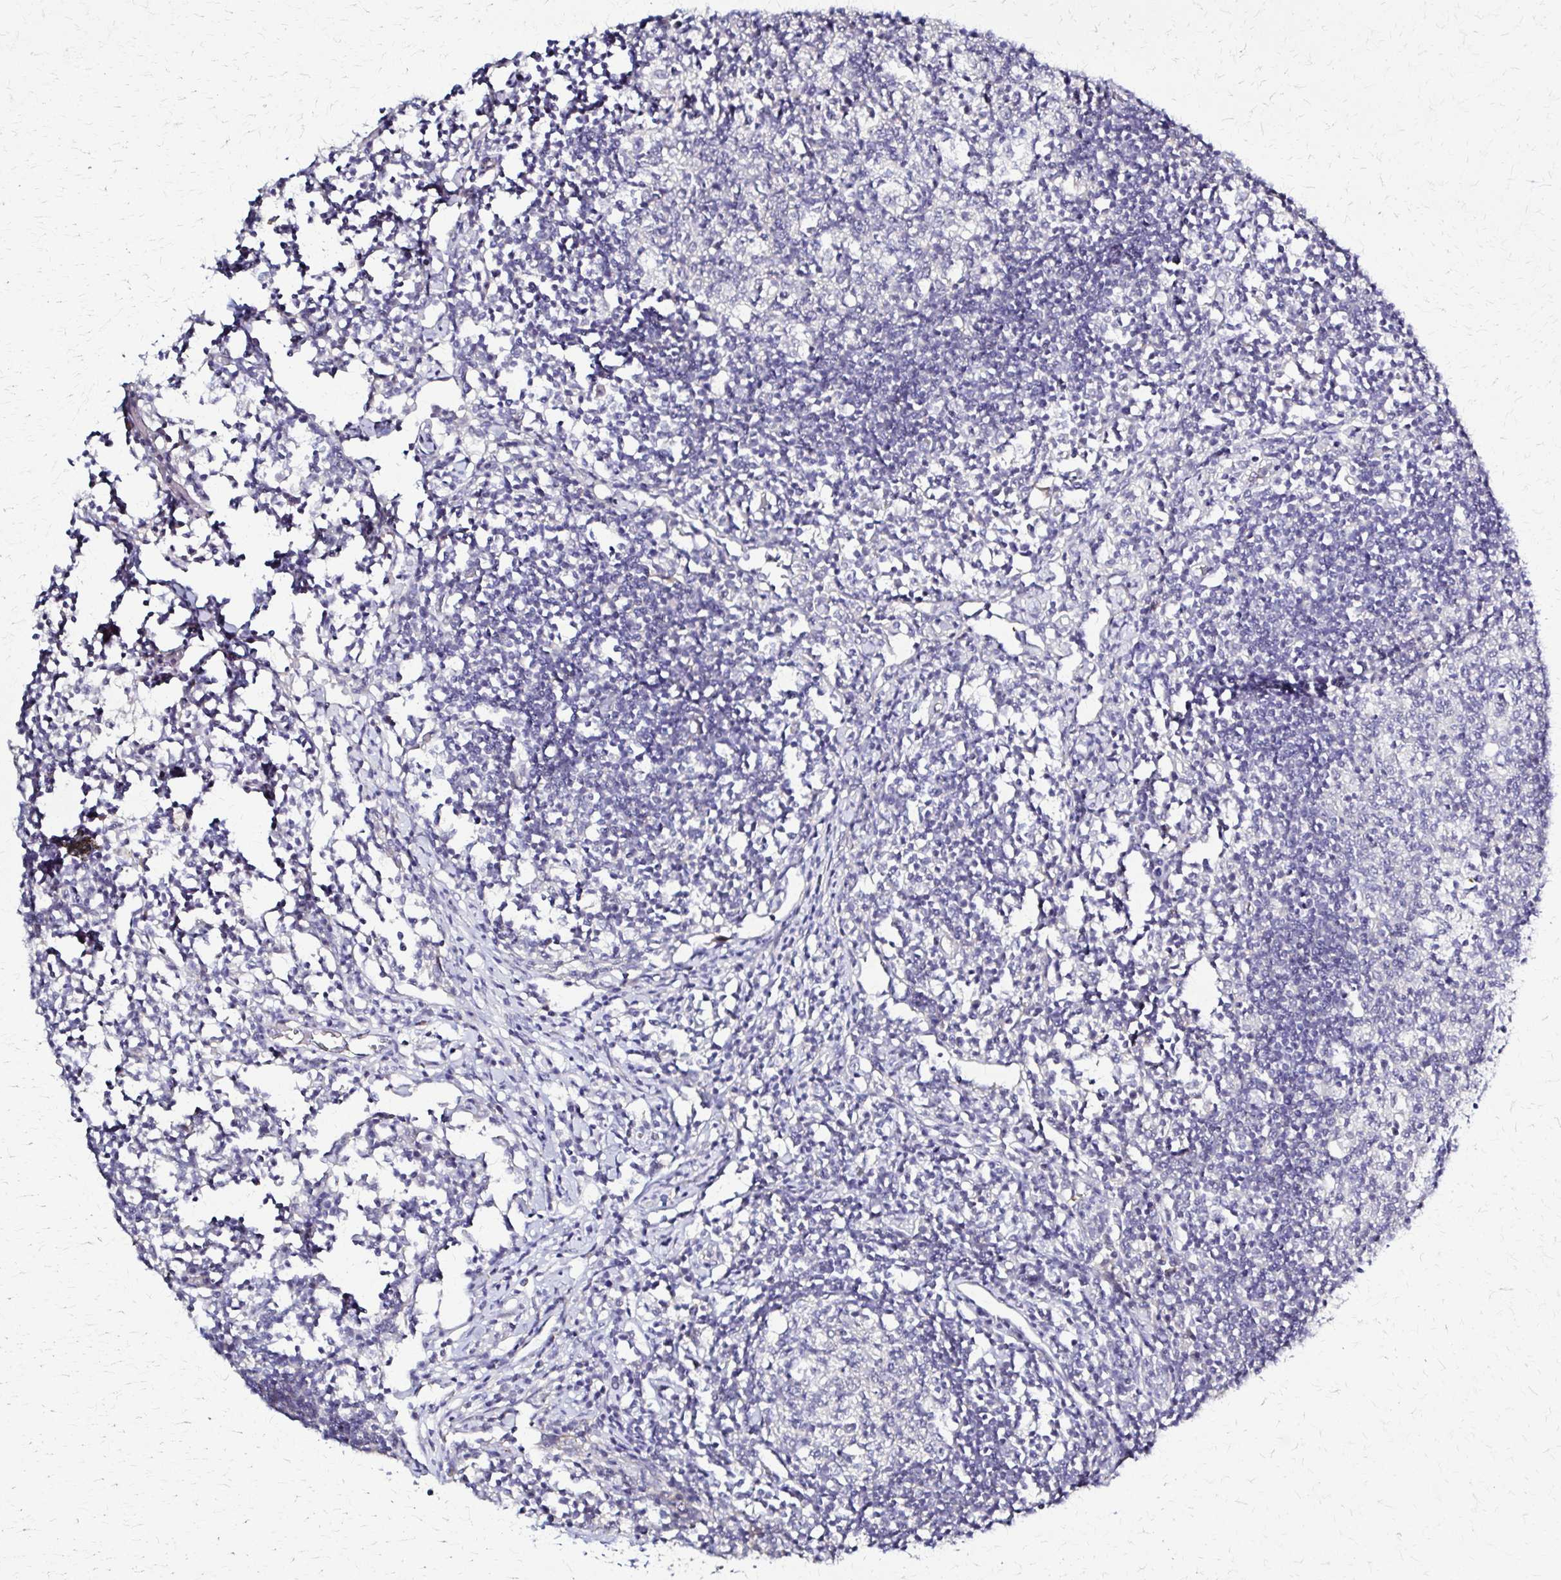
{"staining": {"intensity": "negative", "quantity": "none", "location": "none"}, "tissue": "lymph node", "cell_type": "Germinal center cells", "image_type": "normal", "snomed": [{"axis": "morphology", "description": "Normal tissue, NOS"}, {"axis": "topography", "description": "Lymph node"}], "caption": "DAB immunohistochemical staining of benign human lymph node exhibits no significant positivity in germinal center cells.", "gene": "RHOBTB2", "patient": {"sex": "male", "age": 67}}